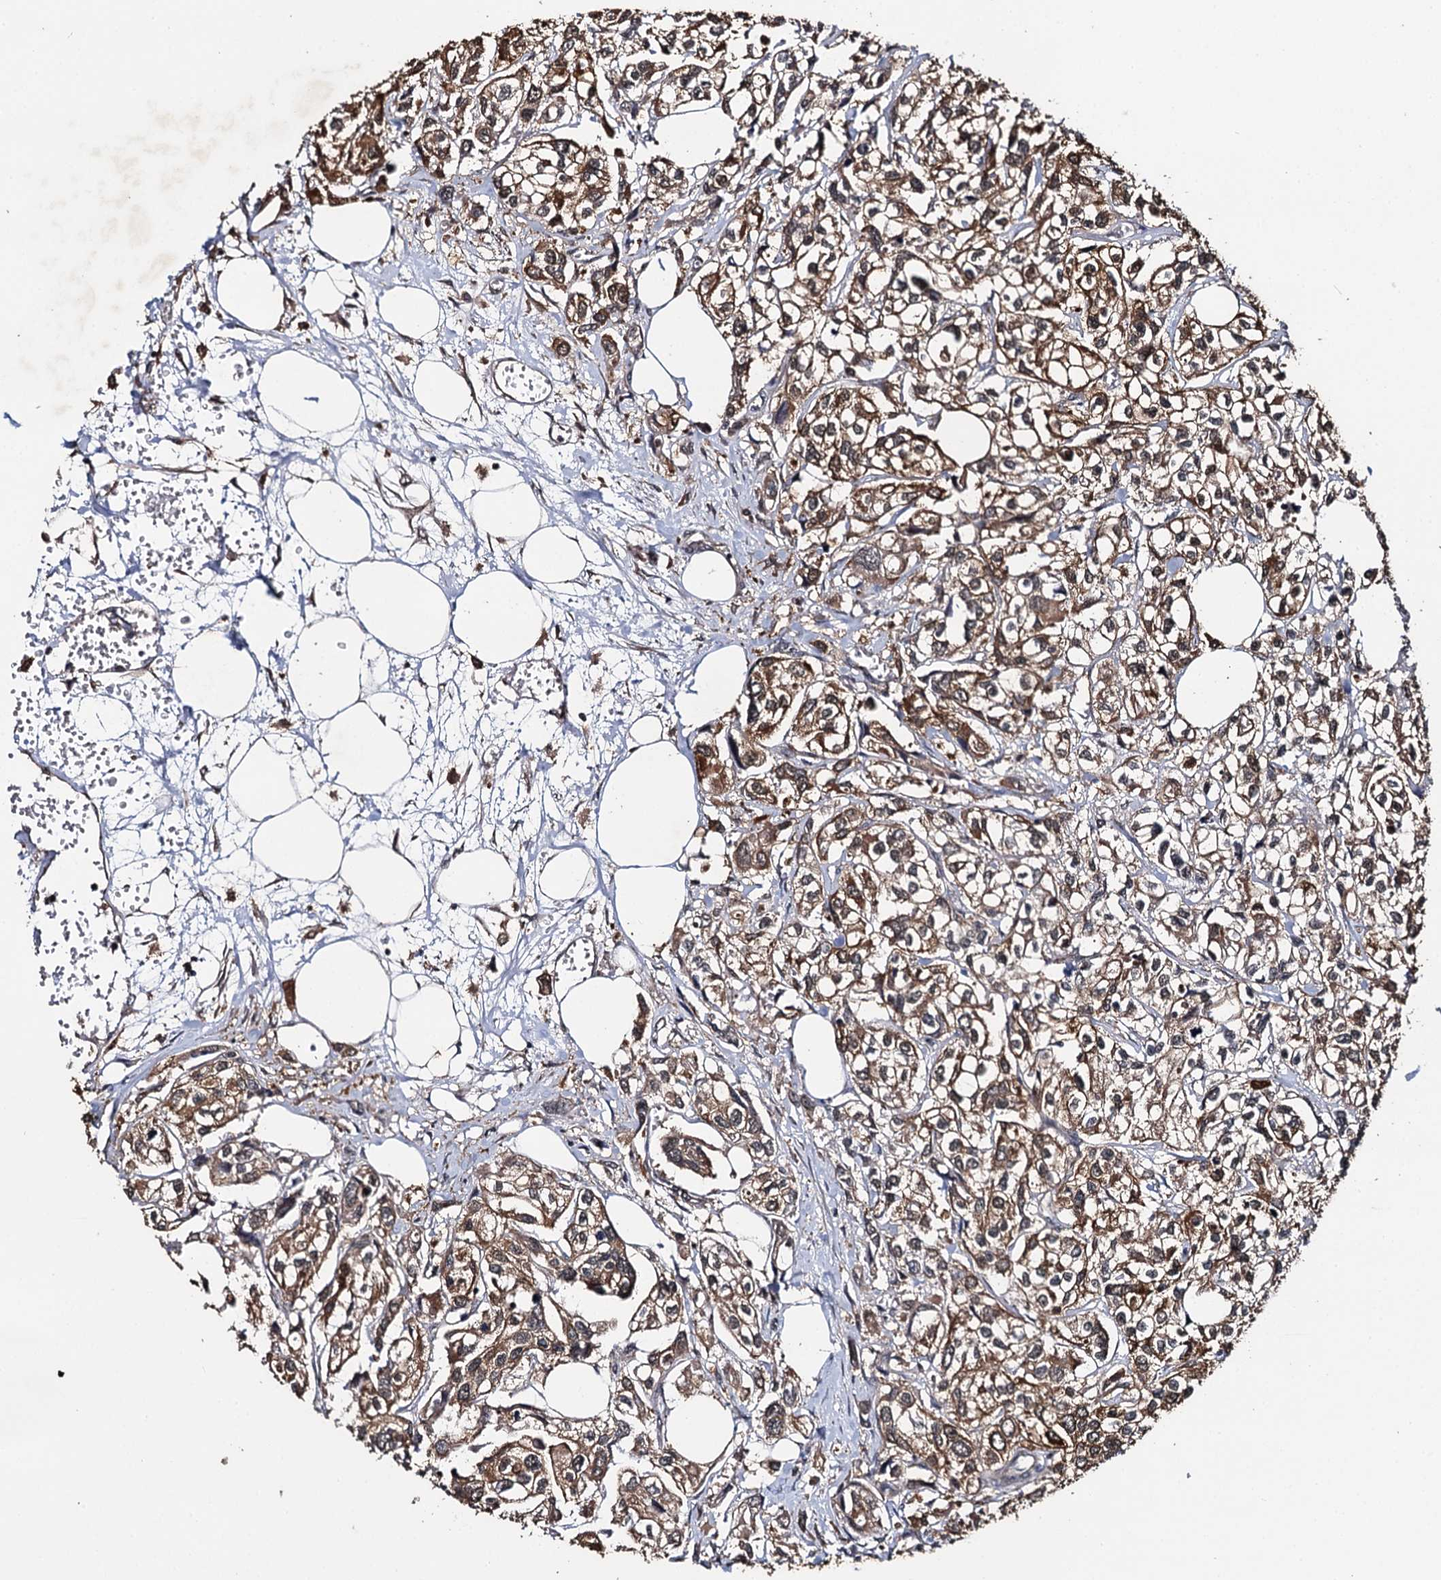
{"staining": {"intensity": "moderate", "quantity": ">75%", "location": "cytoplasmic/membranous,nuclear"}, "tissue": "urothelial cancer", "cell_type": "Tumor cells", "image_type": "cancer", "snomed": [{"axis": "morphology", "description": "Urothelial carcinoma, High grade"}, {"axis": "topography", "description": "Urinary bladder"}], "caption": "Approximately >75% of tumor cells in human urothelial carcinoma (high-grade) show moderate cytoplasmic/membranous and nuclear protein expression as visualized by brown immunohistochemical staining.", "gene": "SLC46A3", "patient": {"sex": "male", "age": 67}}